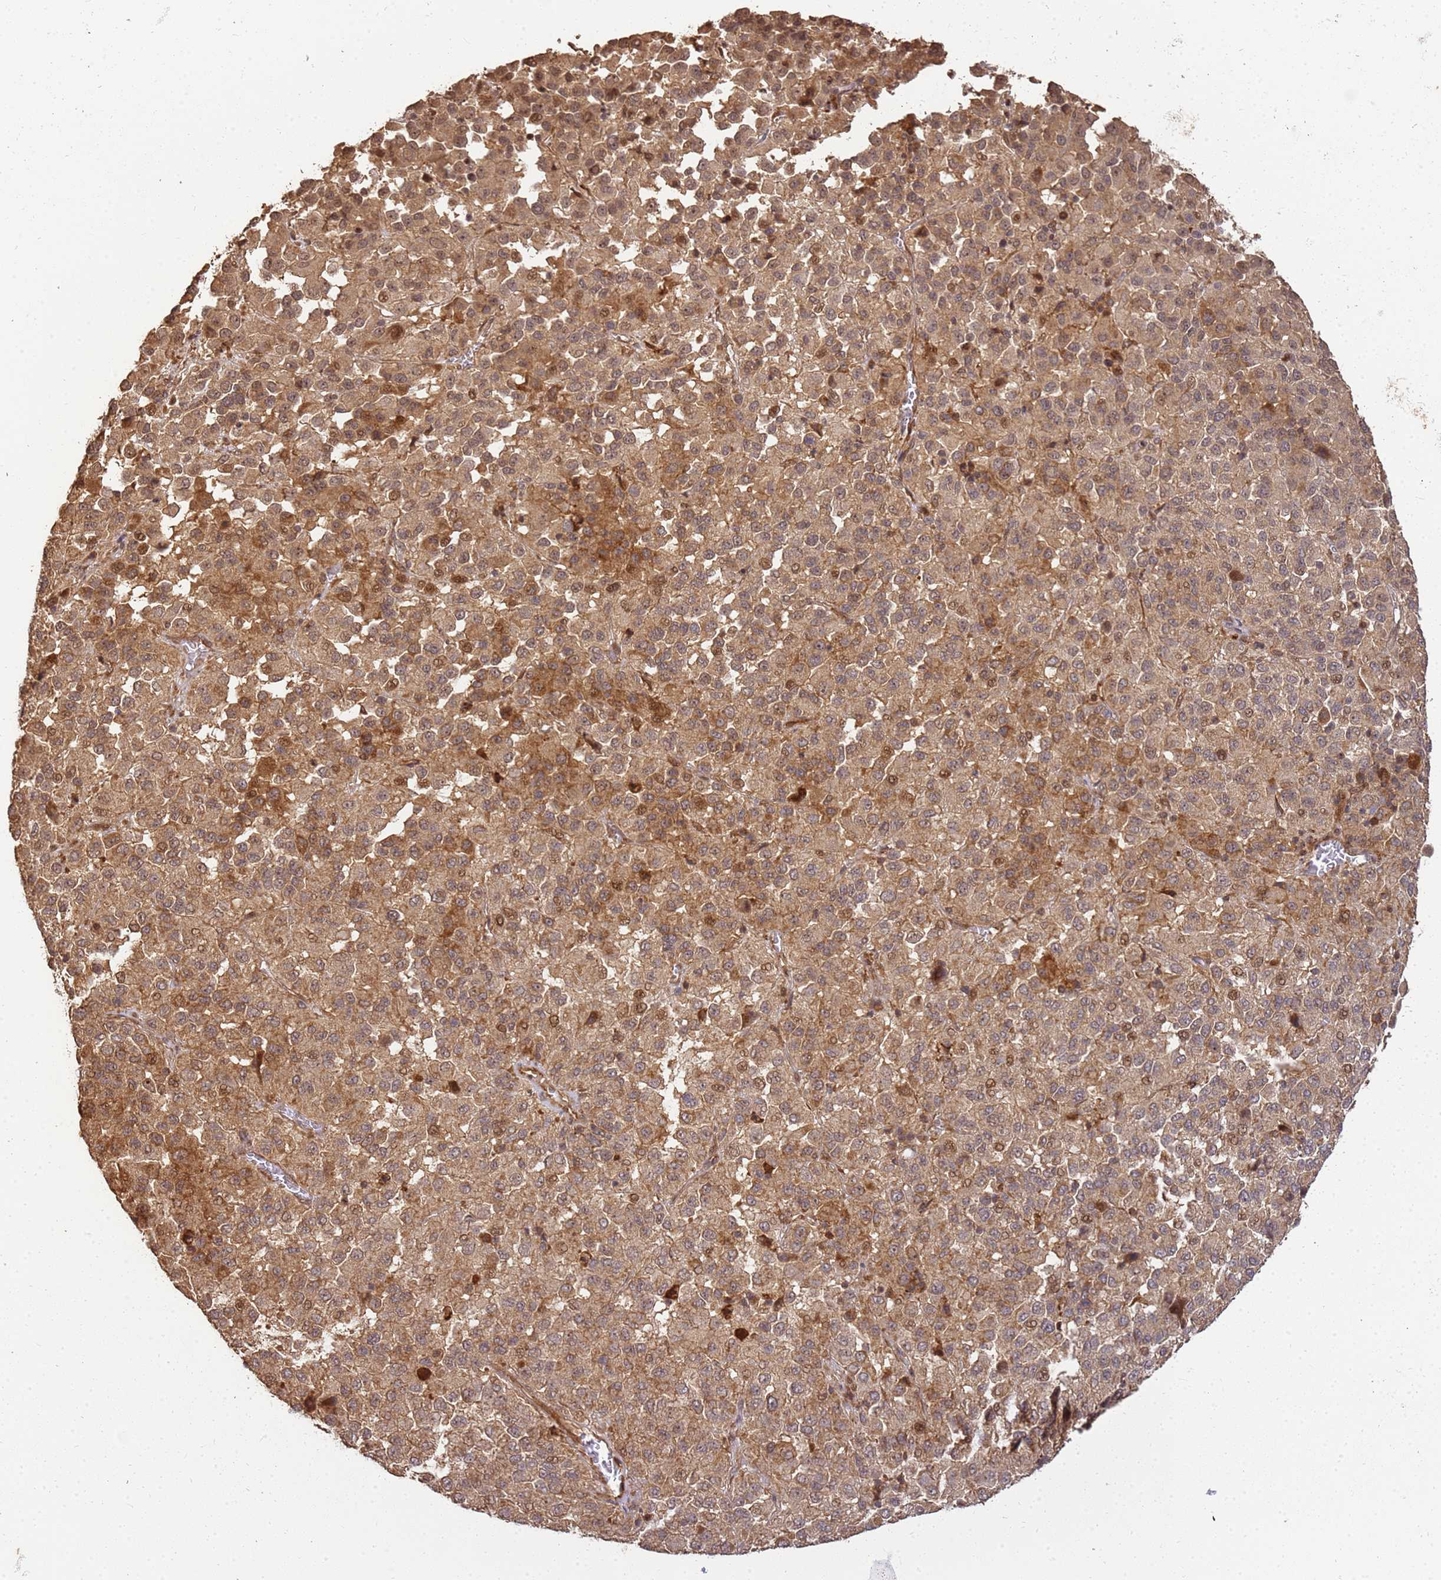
{"staining": {"intensity": "moderate", "quantity": ">75%", "location": "cytoplasmic/membranous,nuclear"}, "tissue": "melanoma", "cell_type": "Tumor cells", "image_type": "cancer", "snomed": [{"axis": "morphology", "description": "Malignant melanoma, Metastatic site"}, {"axis": "topography", "description": "Lung"}], "caption": "Moderate cytoplasmic/membranous and nuclear protein staining is present in approximately >75% of tumor cells in malignant melanoma (metastatic site).", "gene": "ST18", "patient": {"sex": "male", "age": 64}}